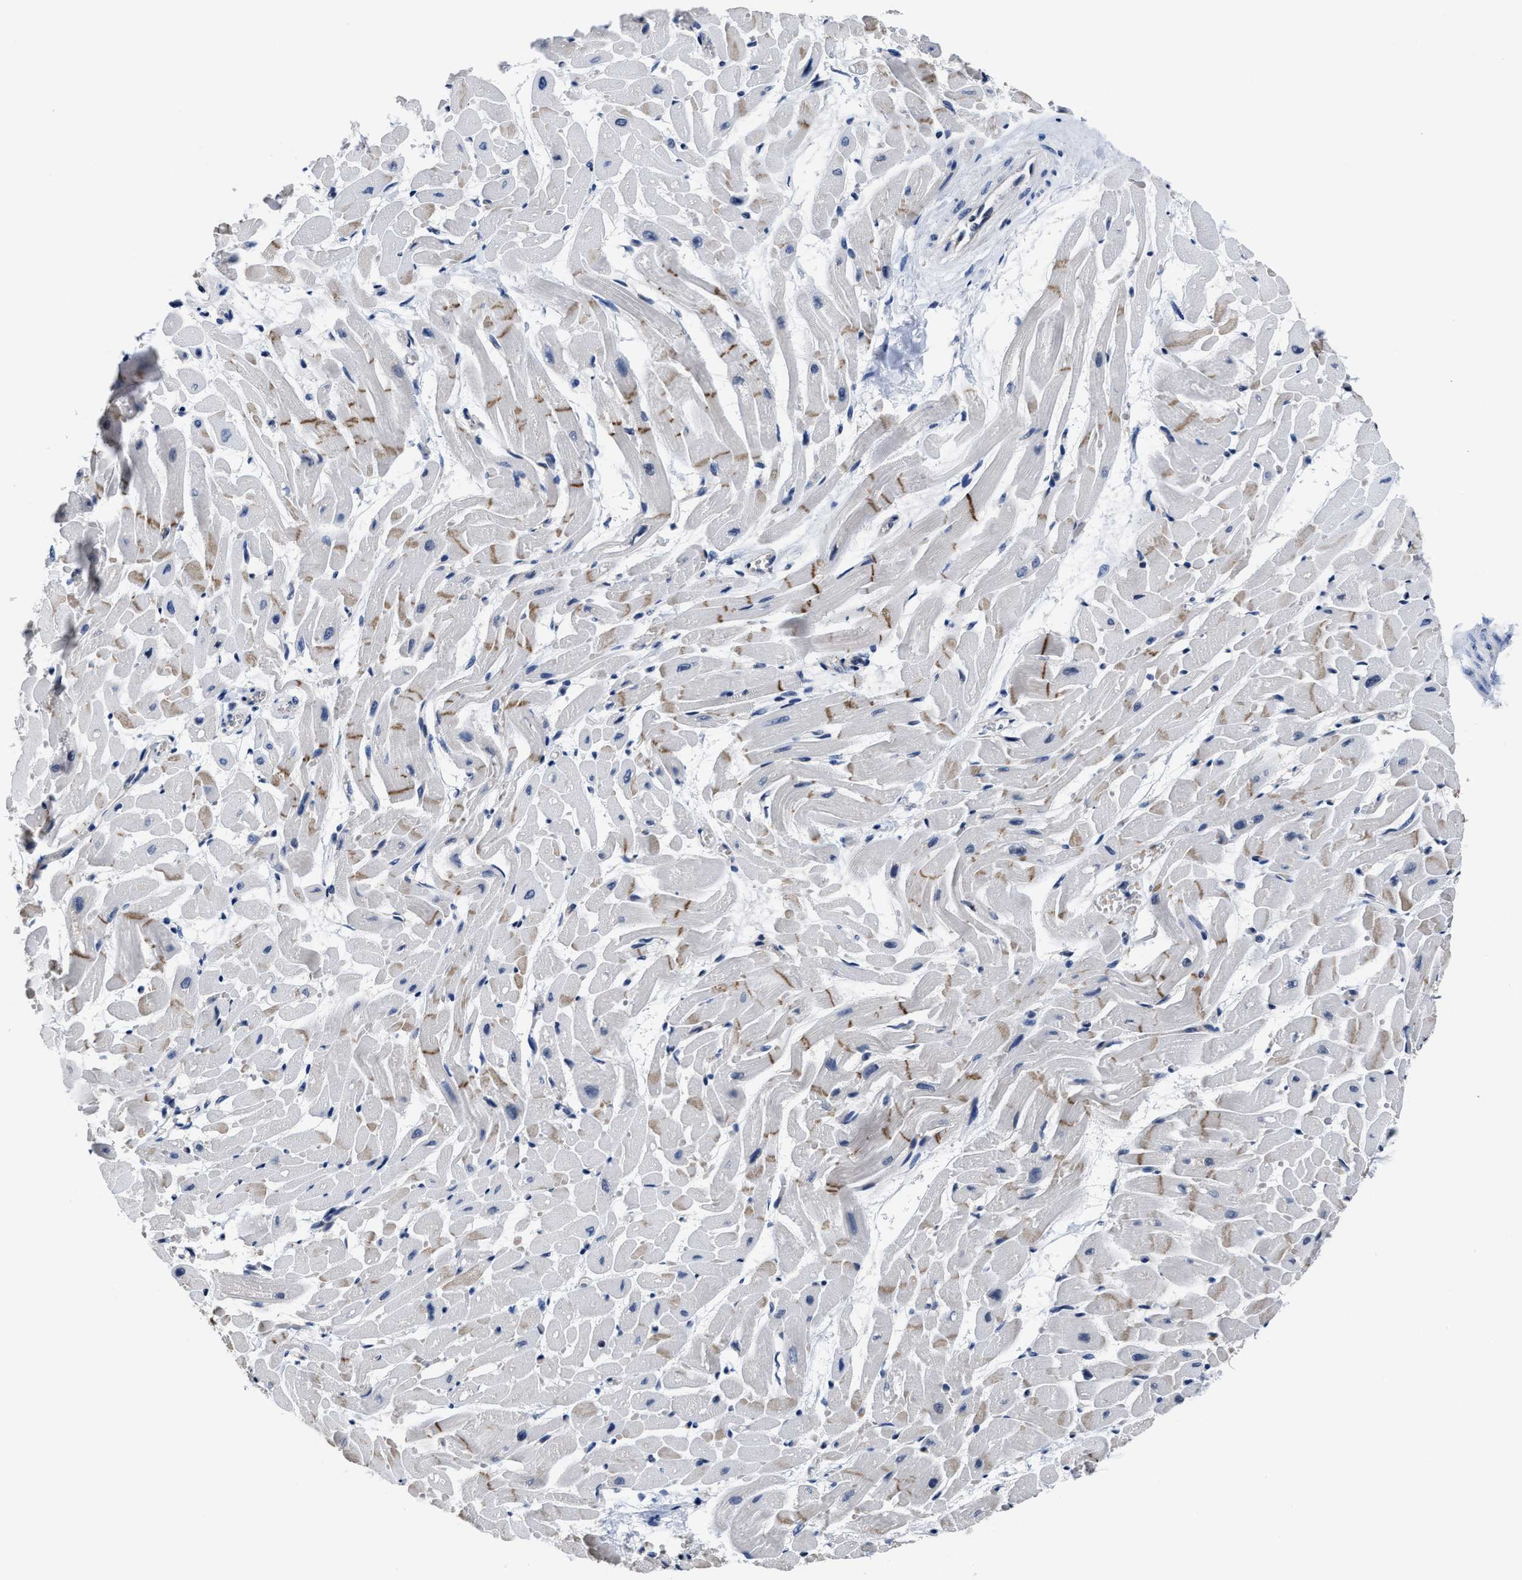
{"staining": {"intensity": "moderate", "quantity": ">75%", "location": "cytoplasmic/membranous"}, "tissue": "heart muscle", "cell_type": "Cardiomyocytes", "image_type": "normal", "snomed": [{"axis": "morphology", "description": "Normal tissue, NOS"}, {"axis": "topography", "description": "Heart"}], "caption": "IHC staining of benign heart muscle, which reveals medium levels of moderate cytoplasmic/membranous positivity in about >75% of cardiomyocytes indicating moderate cytoplasmic/membranous protein expression. The staining was performed using DAB (brown) for protein detection and nuclei were counterstained in hematoxylin (blue).", "gene": "GHITM", "patient": {"sex": "male", "age": 45}}